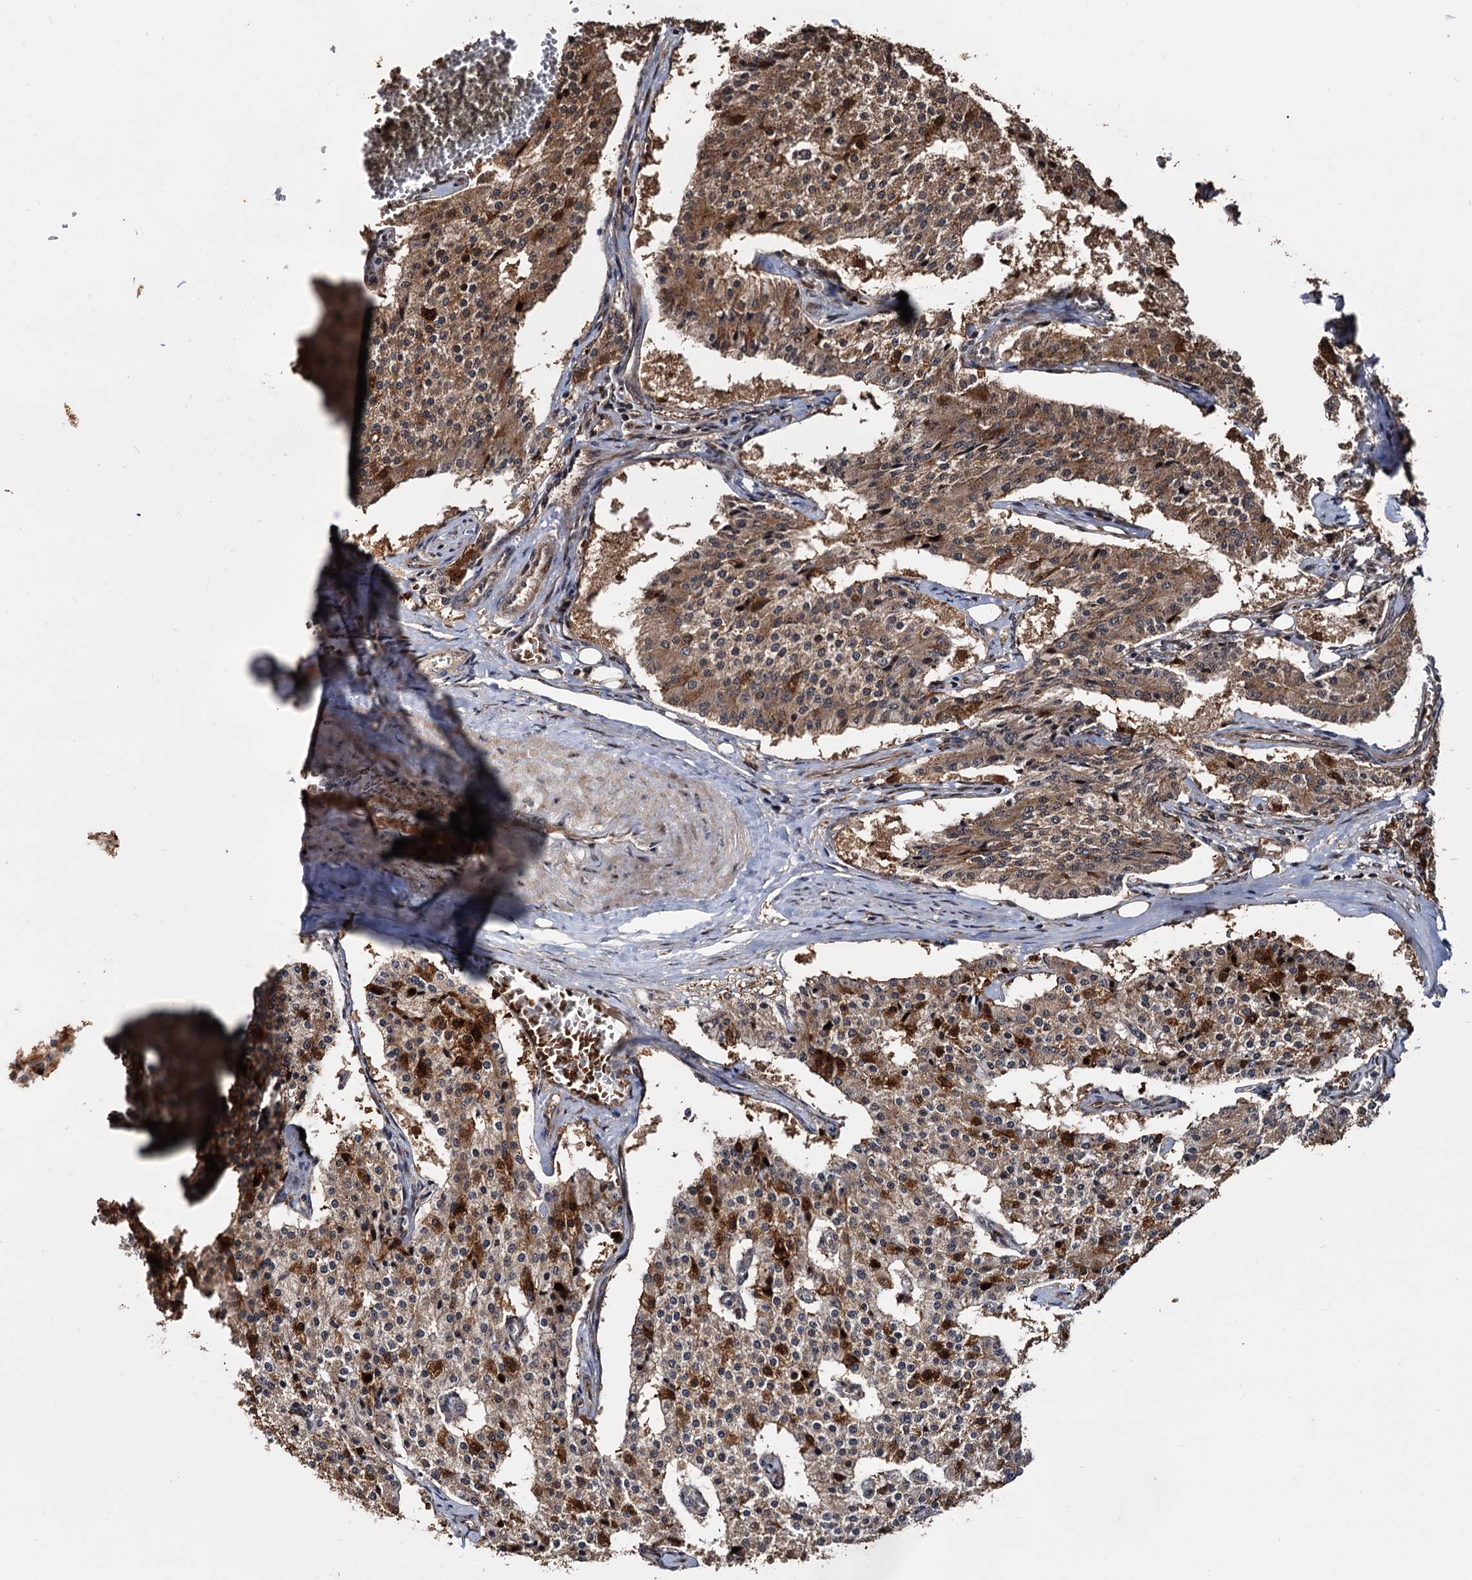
{"staining": {"intensity": "moderate", "quantity": "25%-75%", "location": "cytoplasmic/membranous,nuclear"}, "tissue": "carcinoid", "cell_type": "Tumor cells", "image_type": "cancer", "snomed": [{"axis": "morphology", "description": "Carcinoid, malignant, NOS"}, {"axis": "topography", "description": "Colon"}], "caption": "This micrograph reveals carcinoid stained with IHC to label a protein in brown. The cytoplasmic/membranous and nuclear of tumor cells show moderate positivity for the protein. Nuclei are counter-stained blue.", "gene": "PIGB", "patient": {"sex": "female", "age": 52}}